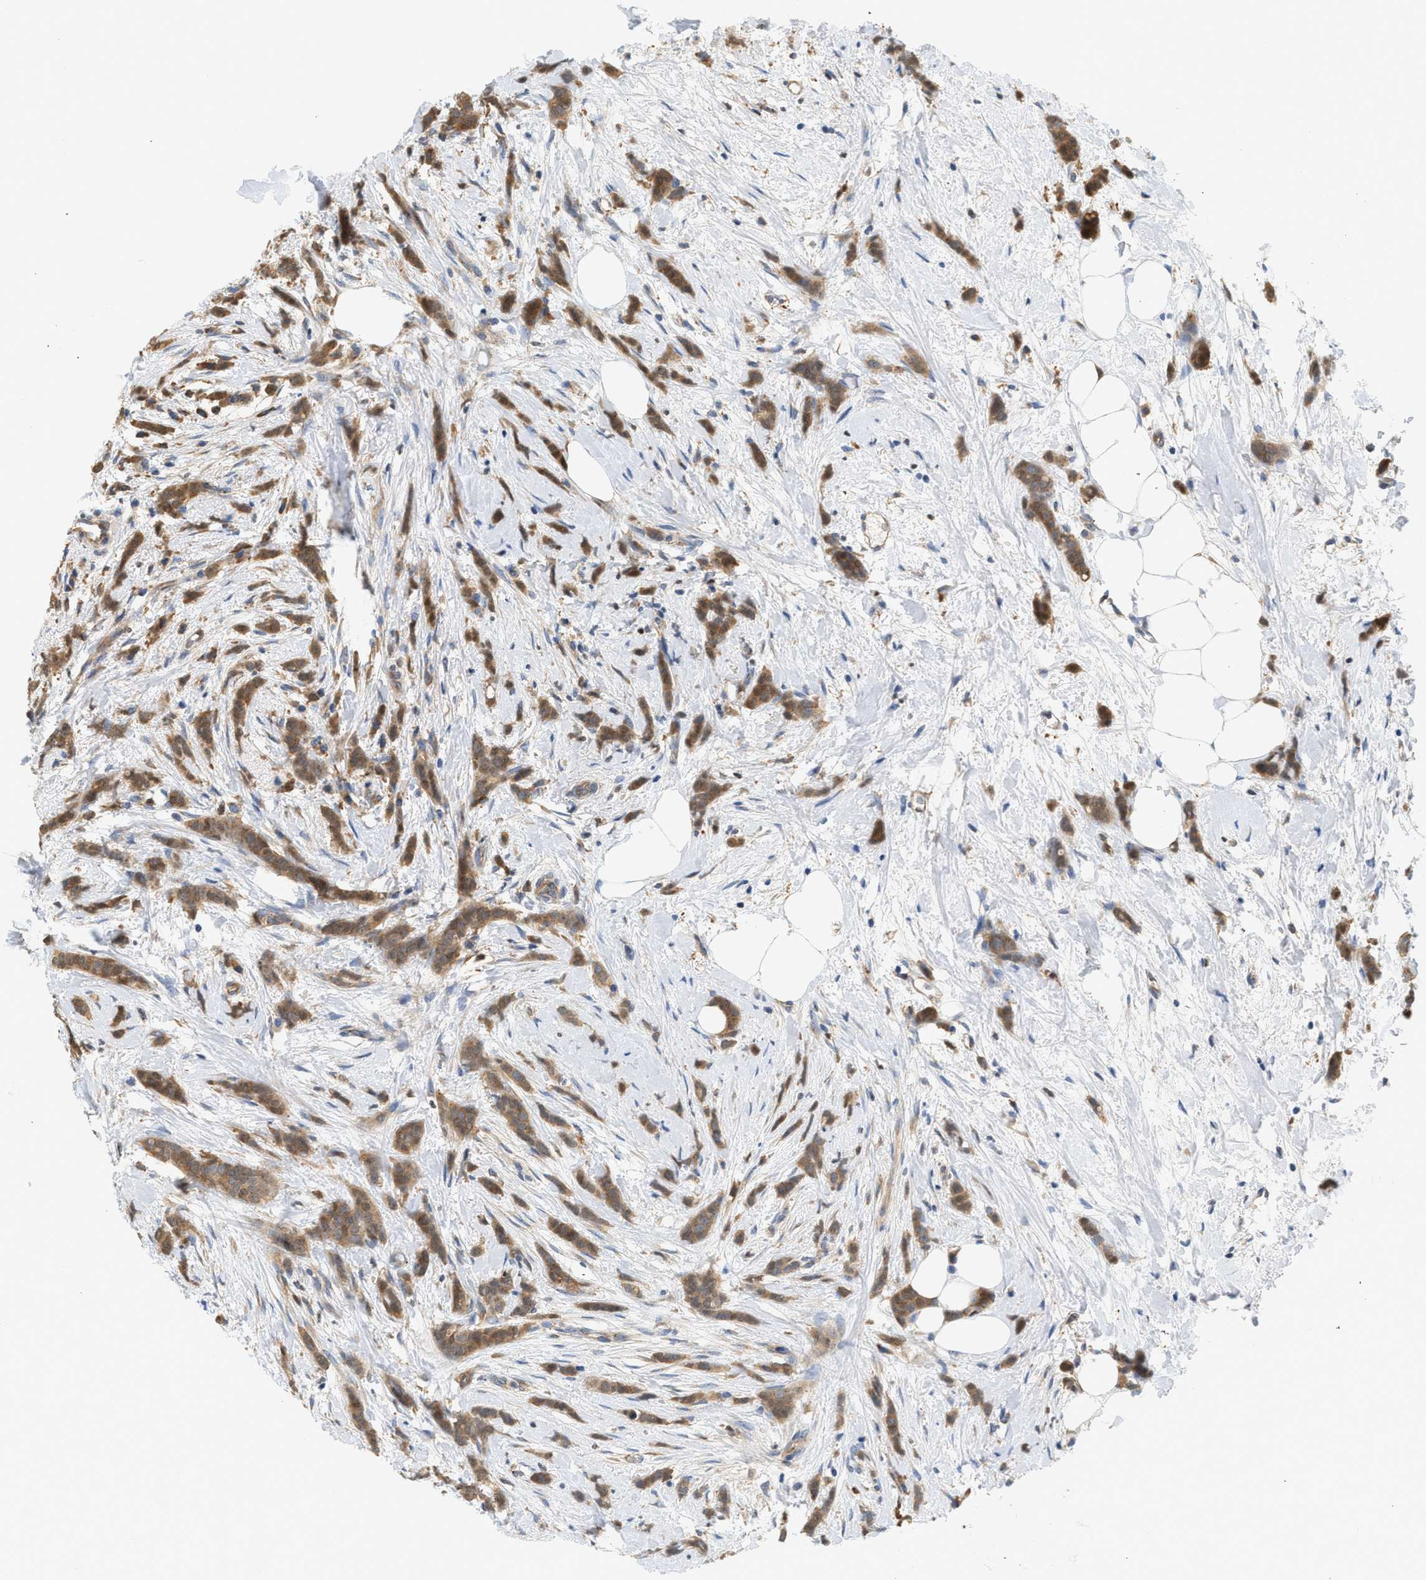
{"staining": {"intensity": "moderate", "quantity": ">75%", "location": "cytoplasmic/membranous"}, "tissue": "breast cancer", "cell_type": "Tumor cells", "image_type": "cancer", "snomed": [{"axis": "morphology", "description": "Lobular carcinoma, in situ"}, {"axis": "morphology", "description": "Lobular carcinoma"}, {"axis": "topography", "description": "Breast"}], "caption": "Immunohistochemistry (IHC) staining of breast cancer (lobular carcinoma in situ), which demonstrates medium levels of moderate cytoplasmic/membranous expression in approximately >75% of tumor cells indicating moderate cytoplasmic/membranous protein expression. The staining was performed using DAB (brown) for protein detection and nuclei were counterstained in hematoxylin (blue).", "gene": "CTXN1", "patient": {"sex": "female", "age": 41}}